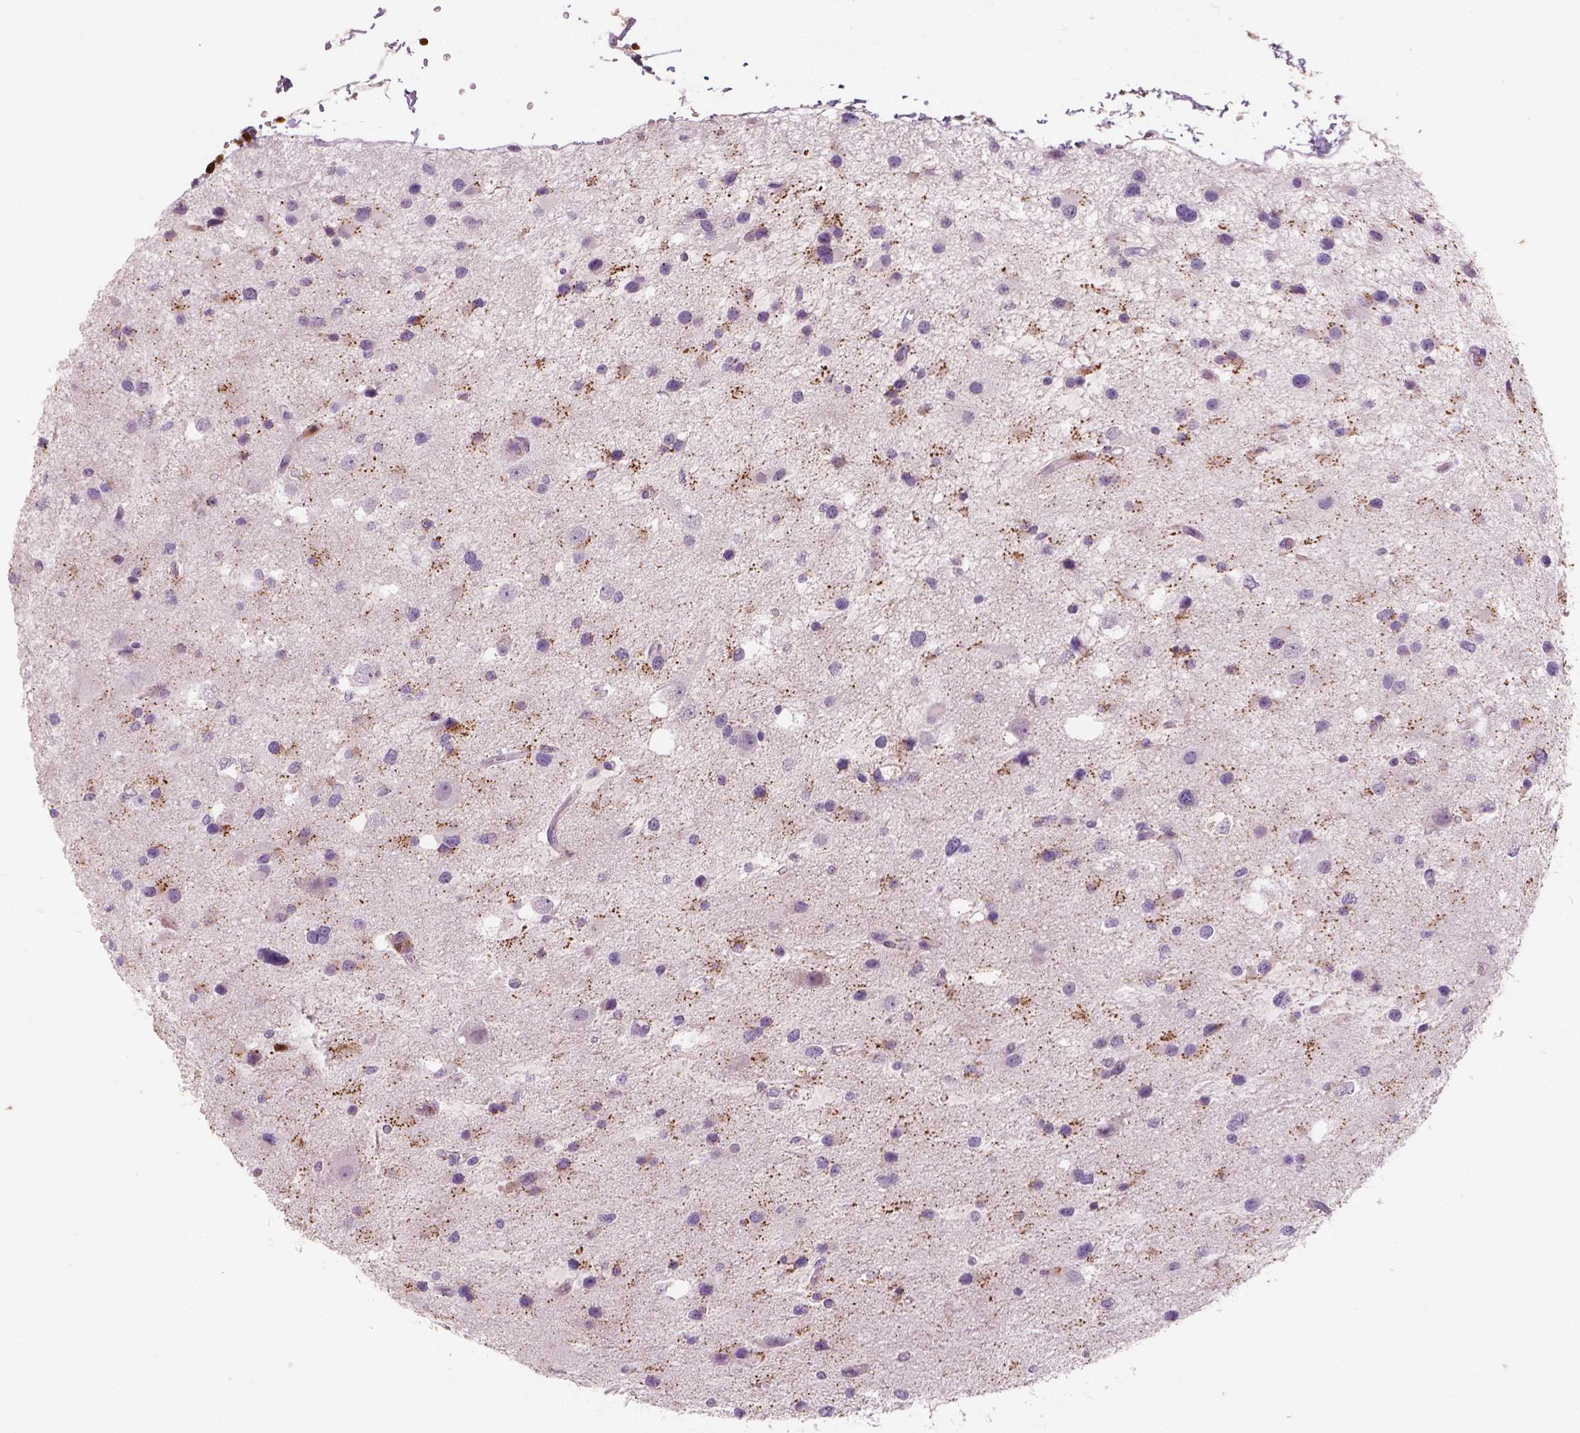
{"staining": {"intensity": "negative", "quantity": "none", "location": "none"}, "tissue": "glioma", "cell_type": "Tumor cells", "image_type": "cancer", "snomed": [{"axis": "morphology", "description": "Glioma, malignant, Low grade"}, {"axis": "topography", "description": "Brain"}], "caption": "This is an IHC image of human low-grade glioma (malignant). There is no staining in tumor cells.", "gene": "S100A4", "patient": {"sex": "female", "age": 32}}